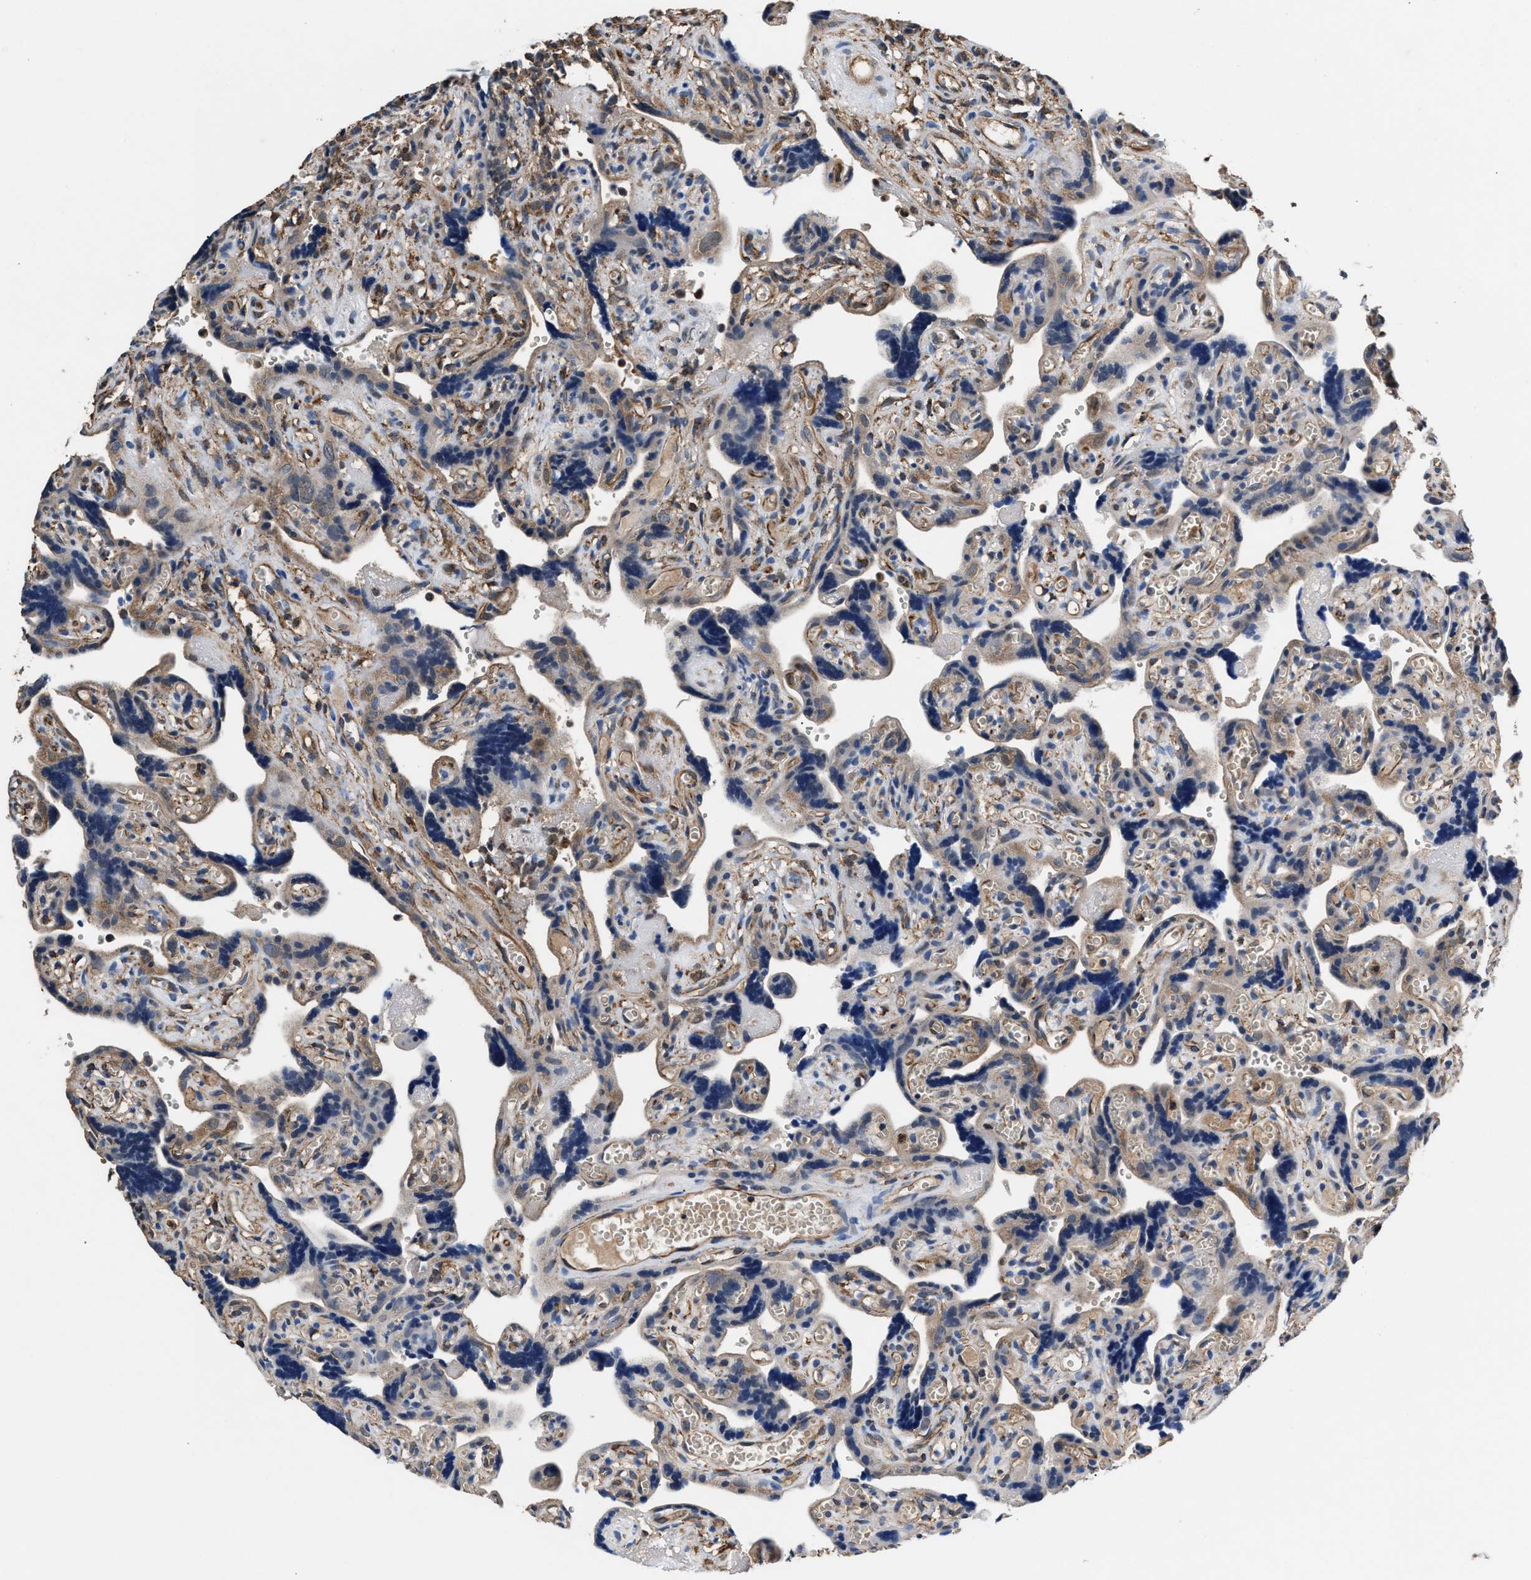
{"staining": {"intensity": "weak", "quantity": ">75%", "location": "cytoplasmic/membranous"}, "tissue": "placenta", "cell_type": "Decidual cells", "image_type": "normal", "snomed": [{"axis": "morphology", "description": "Normal tissue, NOS"}, {"axis": "topography", "description": "Placenta"}], "caption": "Brown immunohistochemical staining in benign placenta shows weak cytoplasmic/membranous staining in approximately >75% of decidual cells. The staining is performed using DAB (3,3'-diaminobenzidine) brown chromogen to label protein expression. The nuclei are counter-stained blue using hematoxylin.", "gene": "ACLY", "patient": {"sex": "female", "age": 30}}